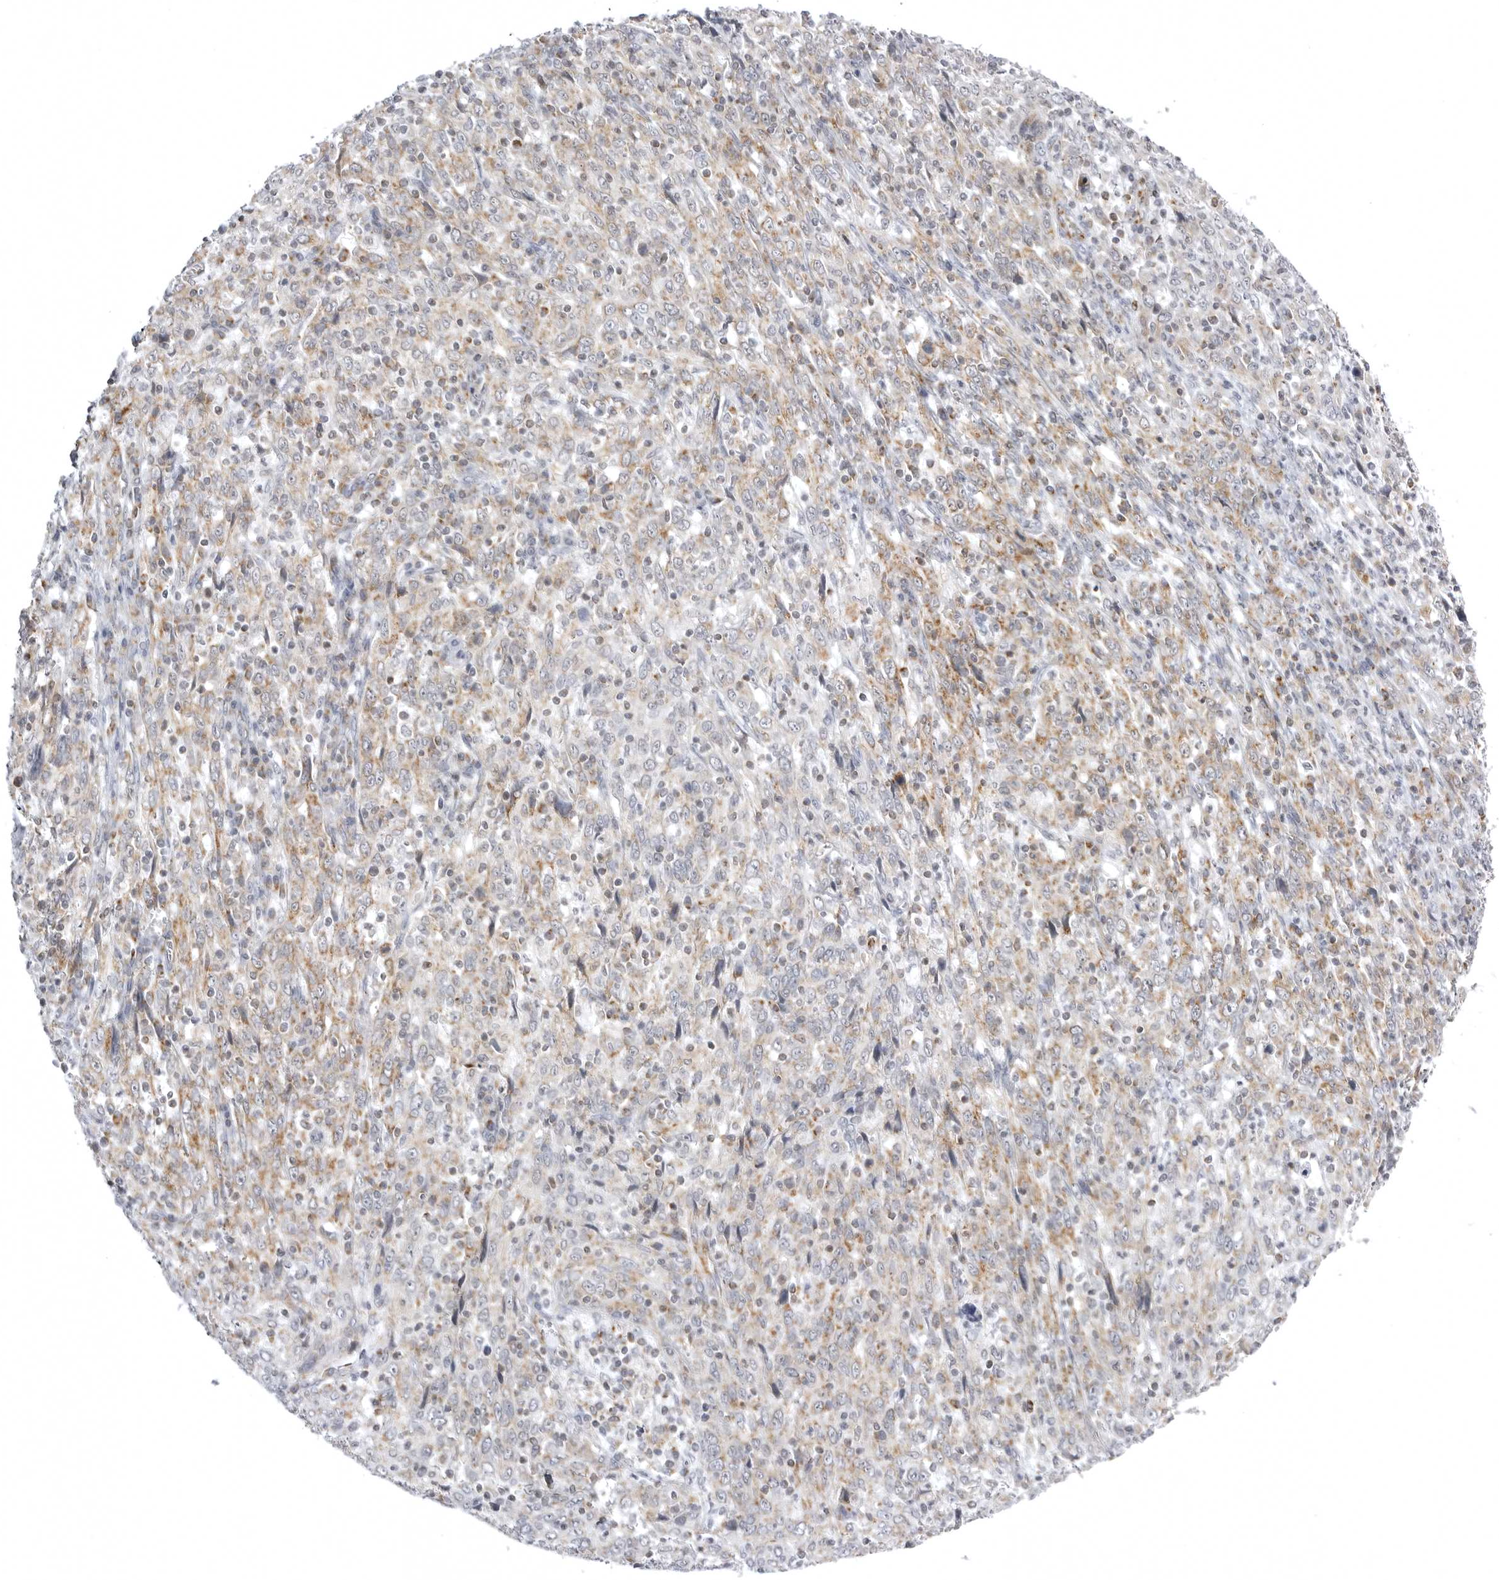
{"staining": {"intensity": "moderate", "quantity": "25%-75%", "location": "cytoplasmic/membranous"}, "tissue": "cervical cancer", "cell_type": "Tumor cells", "image_type": "cancer", "snomed": [{"axis": "morphology", "description": "Squamous cell carcinoma, NOS"}, {"axis": "topography", "description": "Cervix"}], "caption": "Brown immunohistochemical staining in human cervical cancer displays moderate cytoplasmic/membranous expression in approximately 25%-75% of tumor cells. (DAB = brown stain, brightfield microscopy at high magnification).", "gene": "TUFM", "patient": {"sex": "female", "age": 46}}